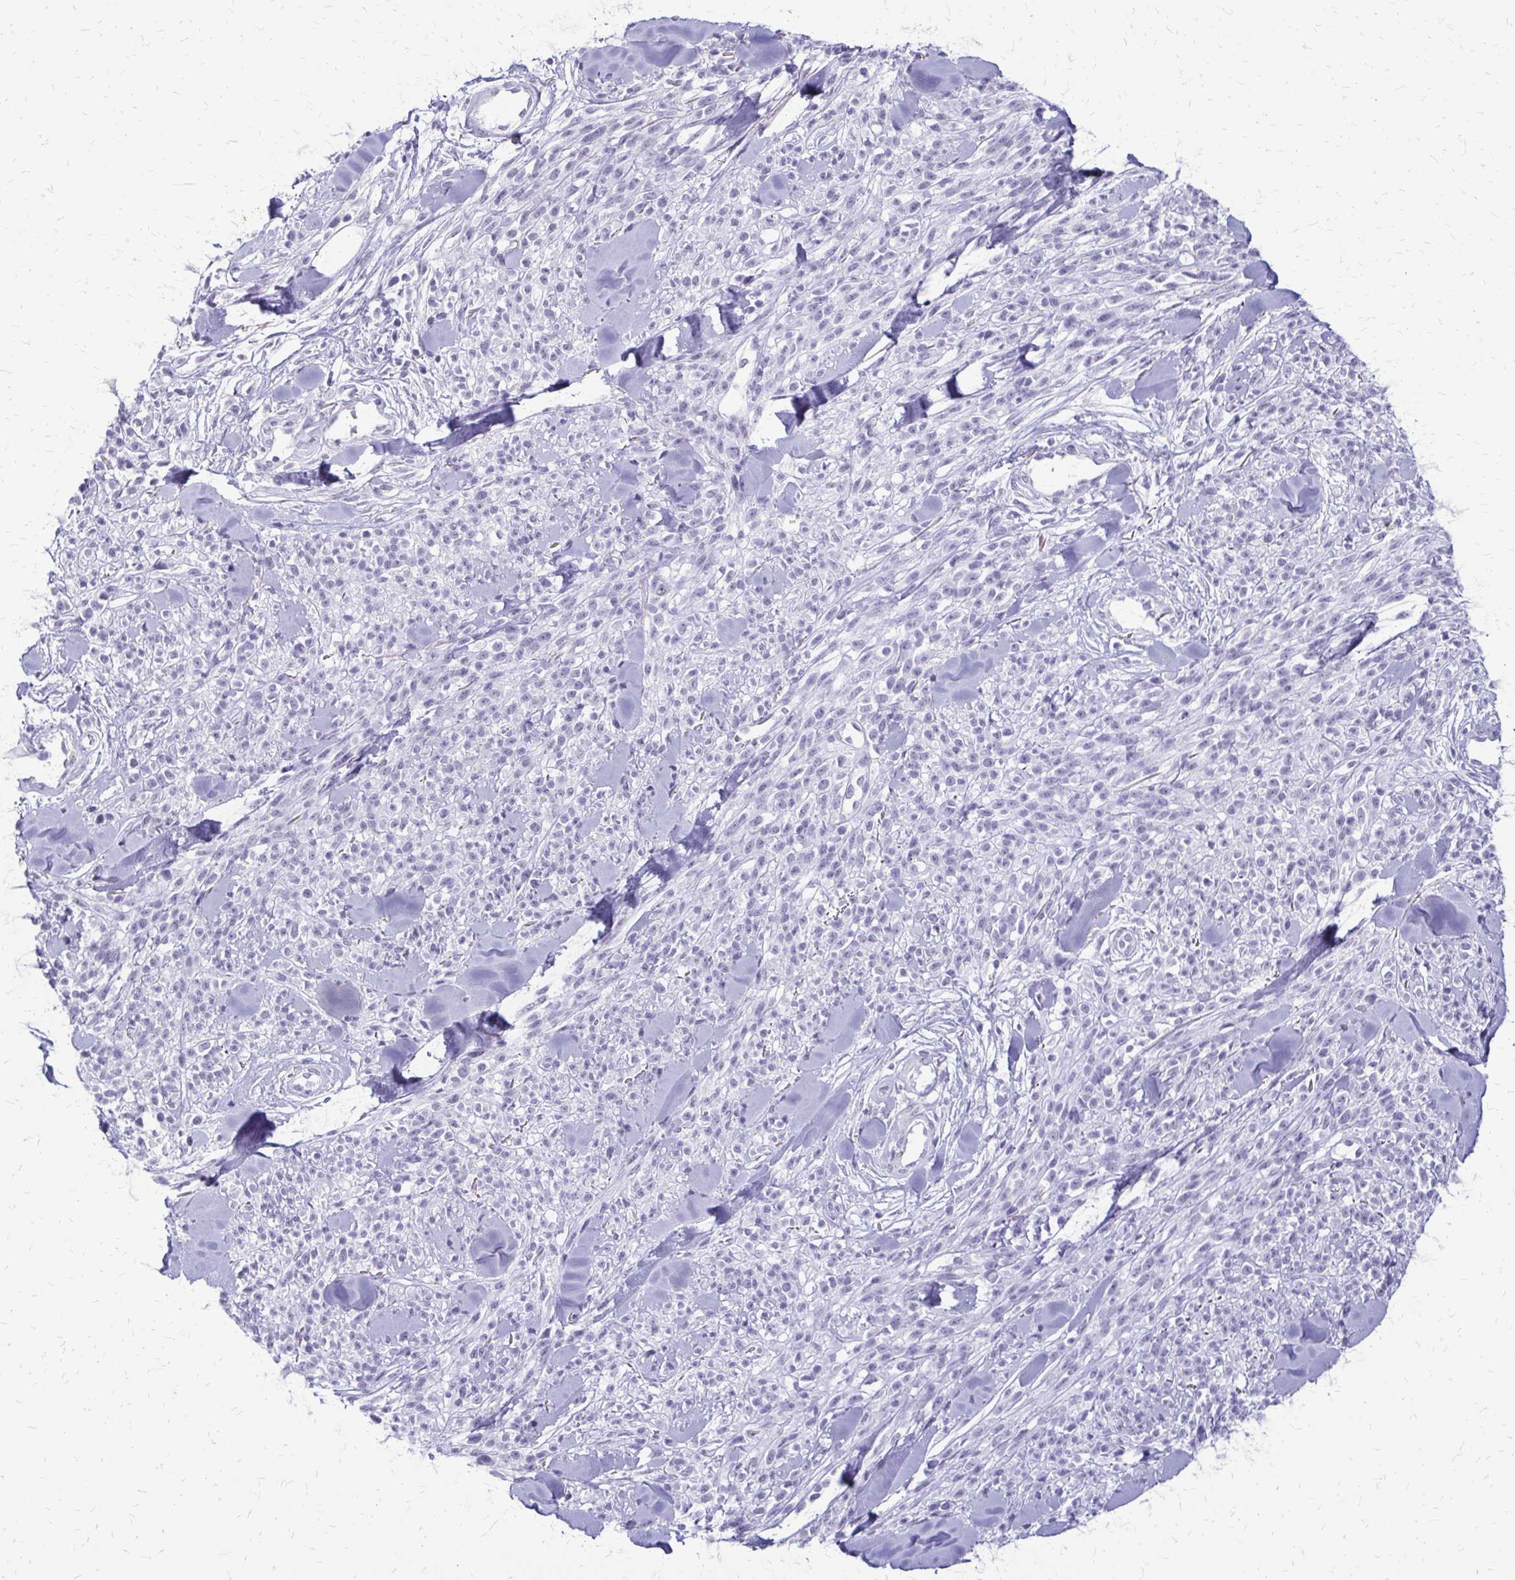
{"staining": {"intensity": "negative", "quantity": "none", "location": "none"}, "tissue": "melanoma", "cell_type": "Tumor cells", "image_type": "cancer", "snomed": [{"axis": "morphology", "description": "Malignant melanoma, NOS"}, {"axis": "topography", "description": "Skin"}, {"axis": "topography", "description": "Skin of trunk"}], "caption": "High magnification brightfield microscopy of malignant melanoma stained with DAB (brown) and counterstained with hematoxylin (blue): tumor cells show no significant positivity. (DAB (3,3'-diaminobenzidine) immunohistochemistry (IHC), high magnification).", "gene": "FAM162B", "patient": {"sex": "male", "age": 74}}